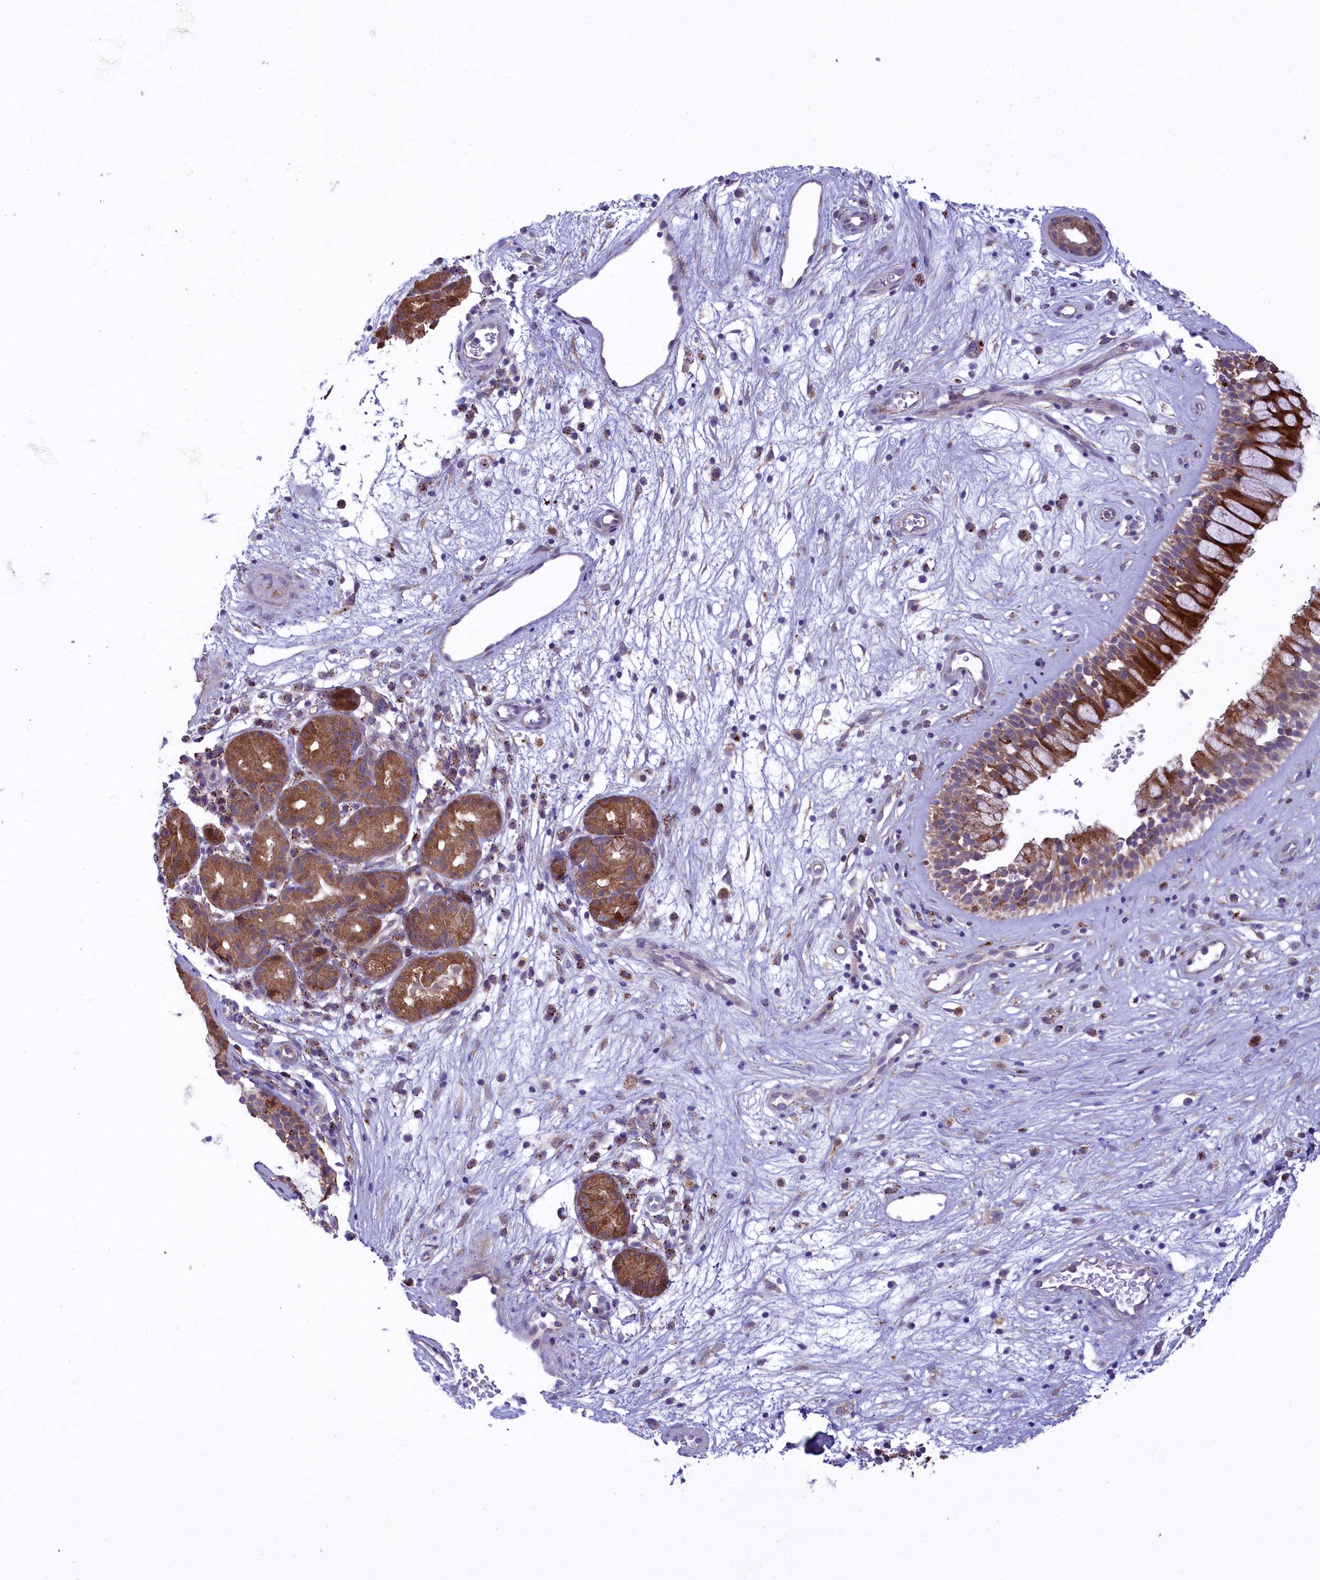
{"staining": {"intensity": "strong", "quantity": ">75%", "location": "cytoplasmic/membranous"}, "tissue": "nasopharynx", "cell_type": "Respiratory epithelial cells", "image_type": "normal", "snomed": [{"axis": "morphology", "description": "Normal tissue, NOS"}, {"axis": "topography", "description": "Nasopharynx"}], "caption": "Brown immunohistochemical staining in unremarkable human nasopharynx demonstrates strong cytoplasmic/membranous positivity in about >75% of respiratory epithelial cells. The protein of interest is shown in brown color, while the nuclei are stained blue.", "gene": "MAN2B1", "patient": {"sex": "male", "age": 32}}